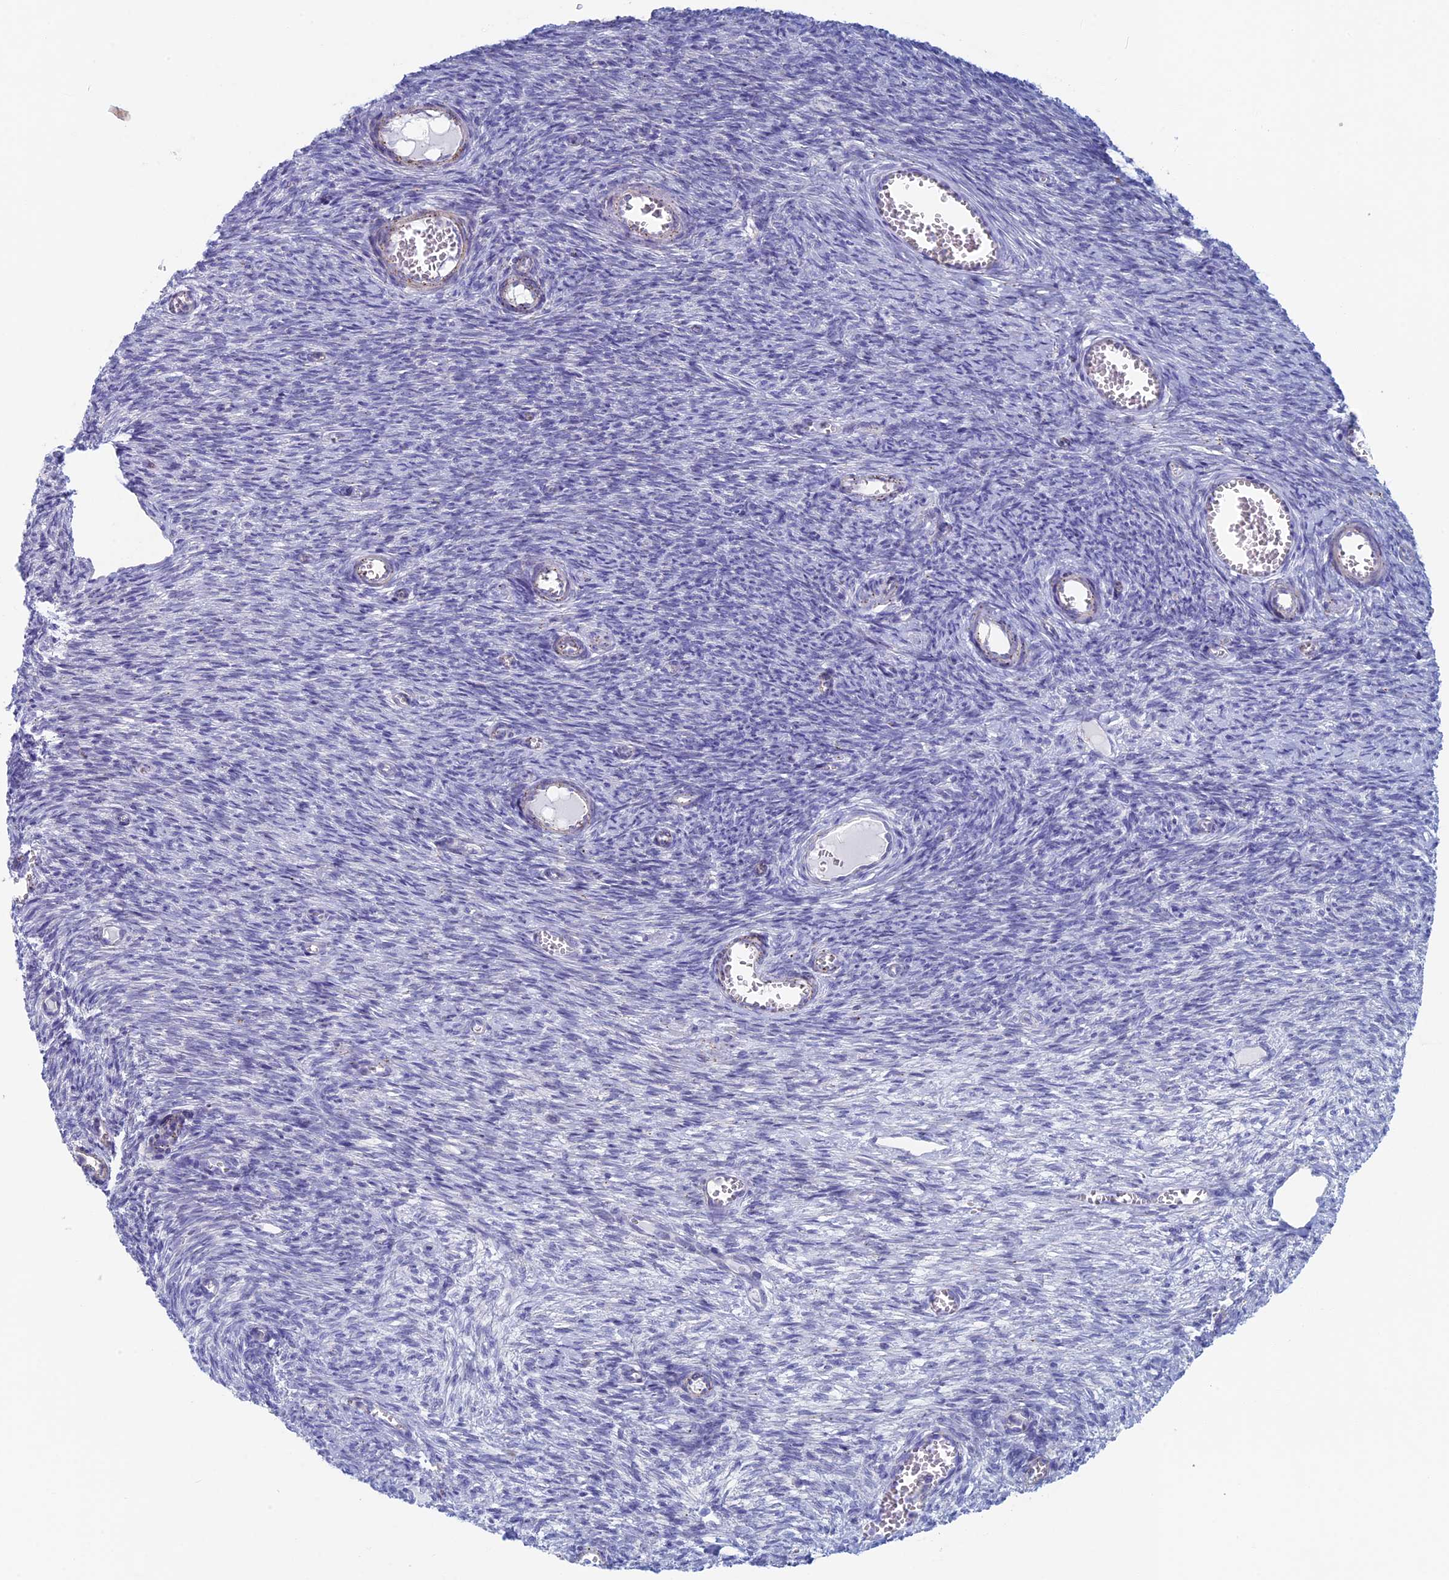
{"staining": {"intensity": "negative", "quantity": "none", "location": "none"}, "tissue": "ovary", "cell_type": "Follicle cells", "image_type": "normal", "snomed": [{"axis": "morphology", "description": "Normal tissue, NOS"}, {"axis": "topography", "description": "Ovary"}], "caption": "This is an immunohistochemistry (IHC) photomicrograph of normal ovary. There is no positivity in follicle cells.", "gene": "MAGEB6", "patient": {"sex": "female", "age": 44}}